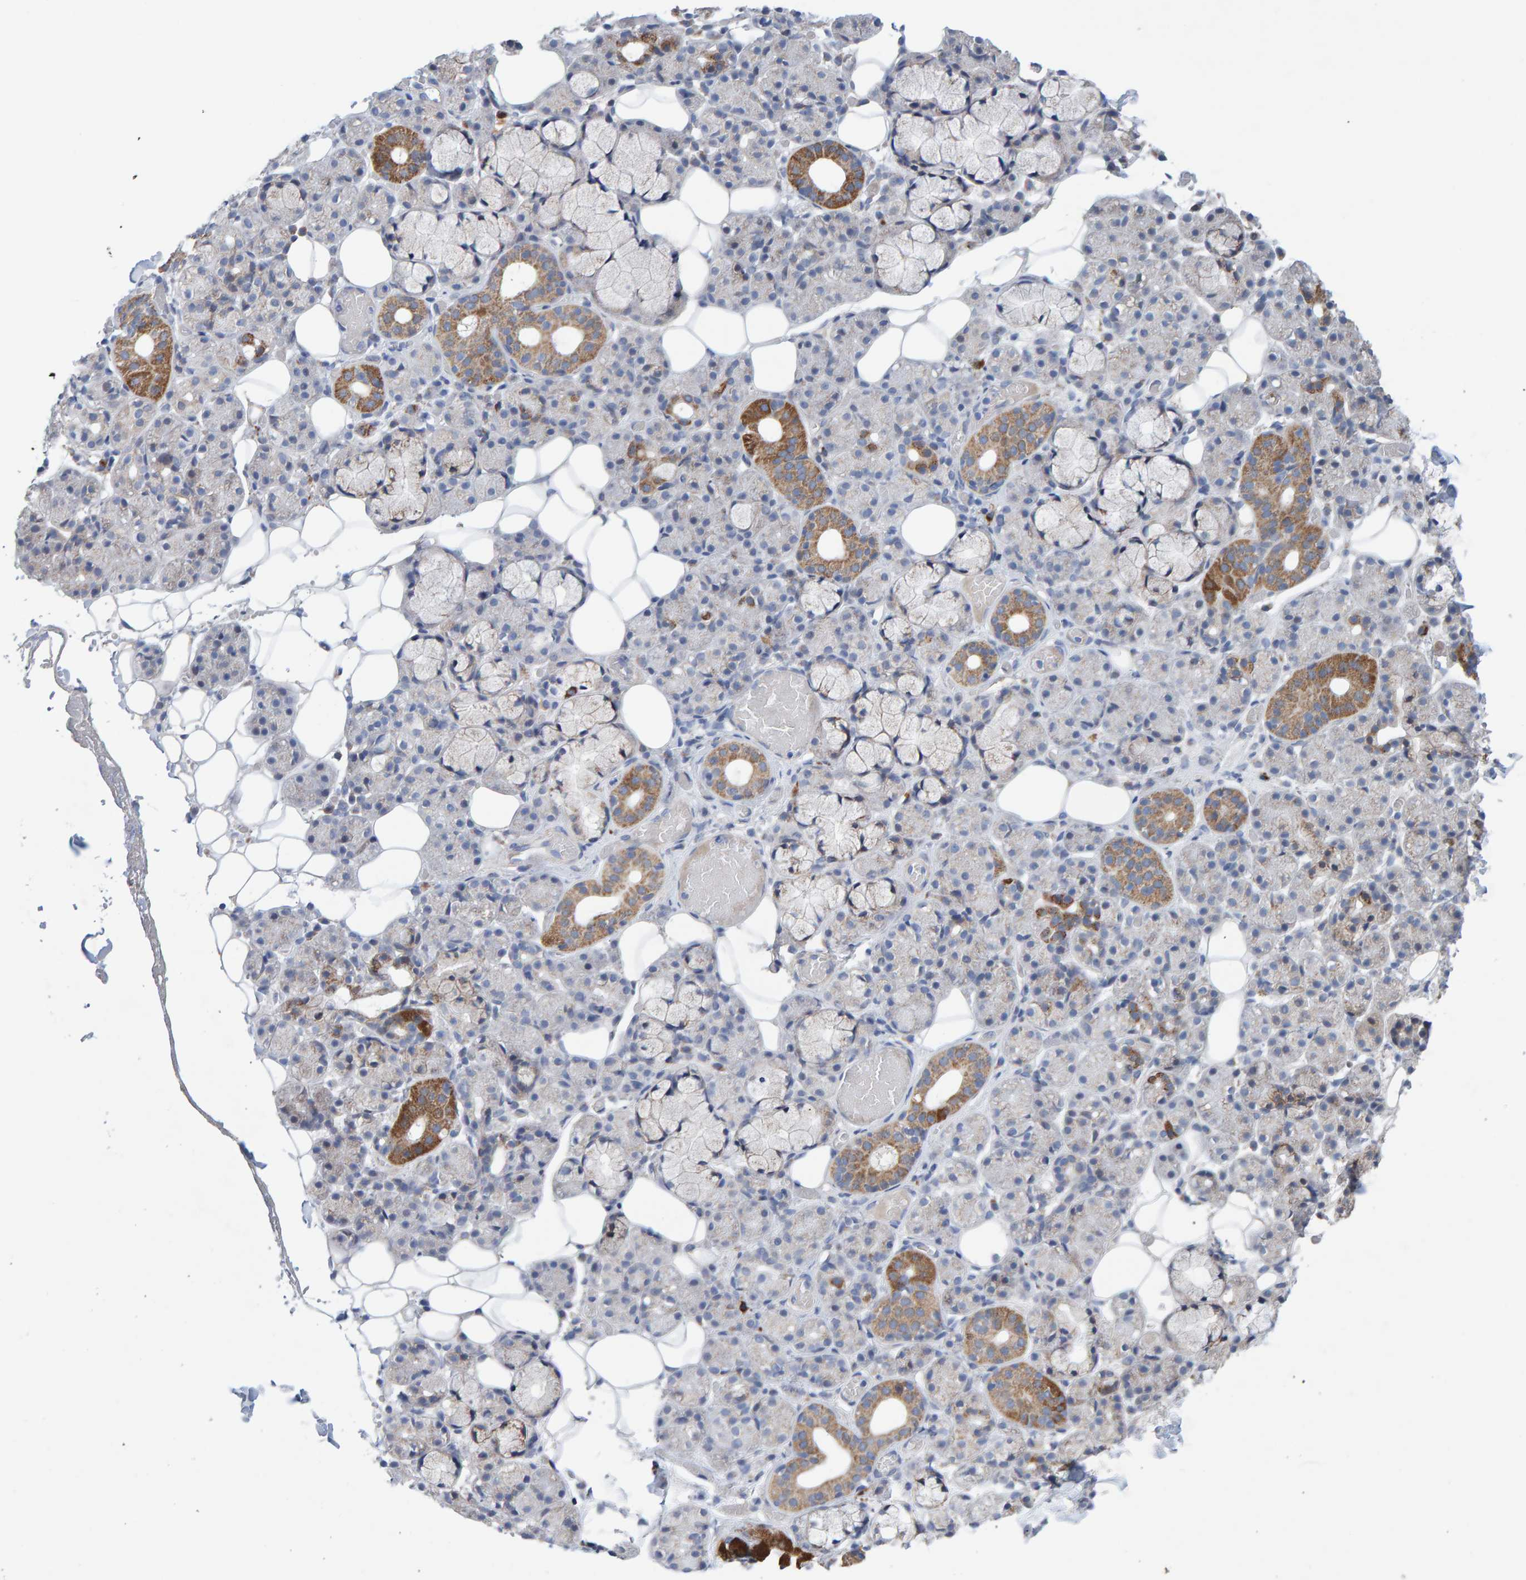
{"staining": {"intensity": "moderate", "quantity": "<25%", "location": "cytoplasmic/membranous"}, "tissue": "salivary gland", "cell_type": "Glandular cells", "image_type": "normal", "snomed": [{"axis": "morphology", "description": "Normal tissue, NOS"}, {"axis": "topography", "description": "Salivary gland"}], "caption": "A brown stain shows moderate cytoplasmic/membranous positivity of a protein in glandular cells of normal human salivary gland.", "gene": "USP43", "patient": {"sex": "male", "age": 63}}